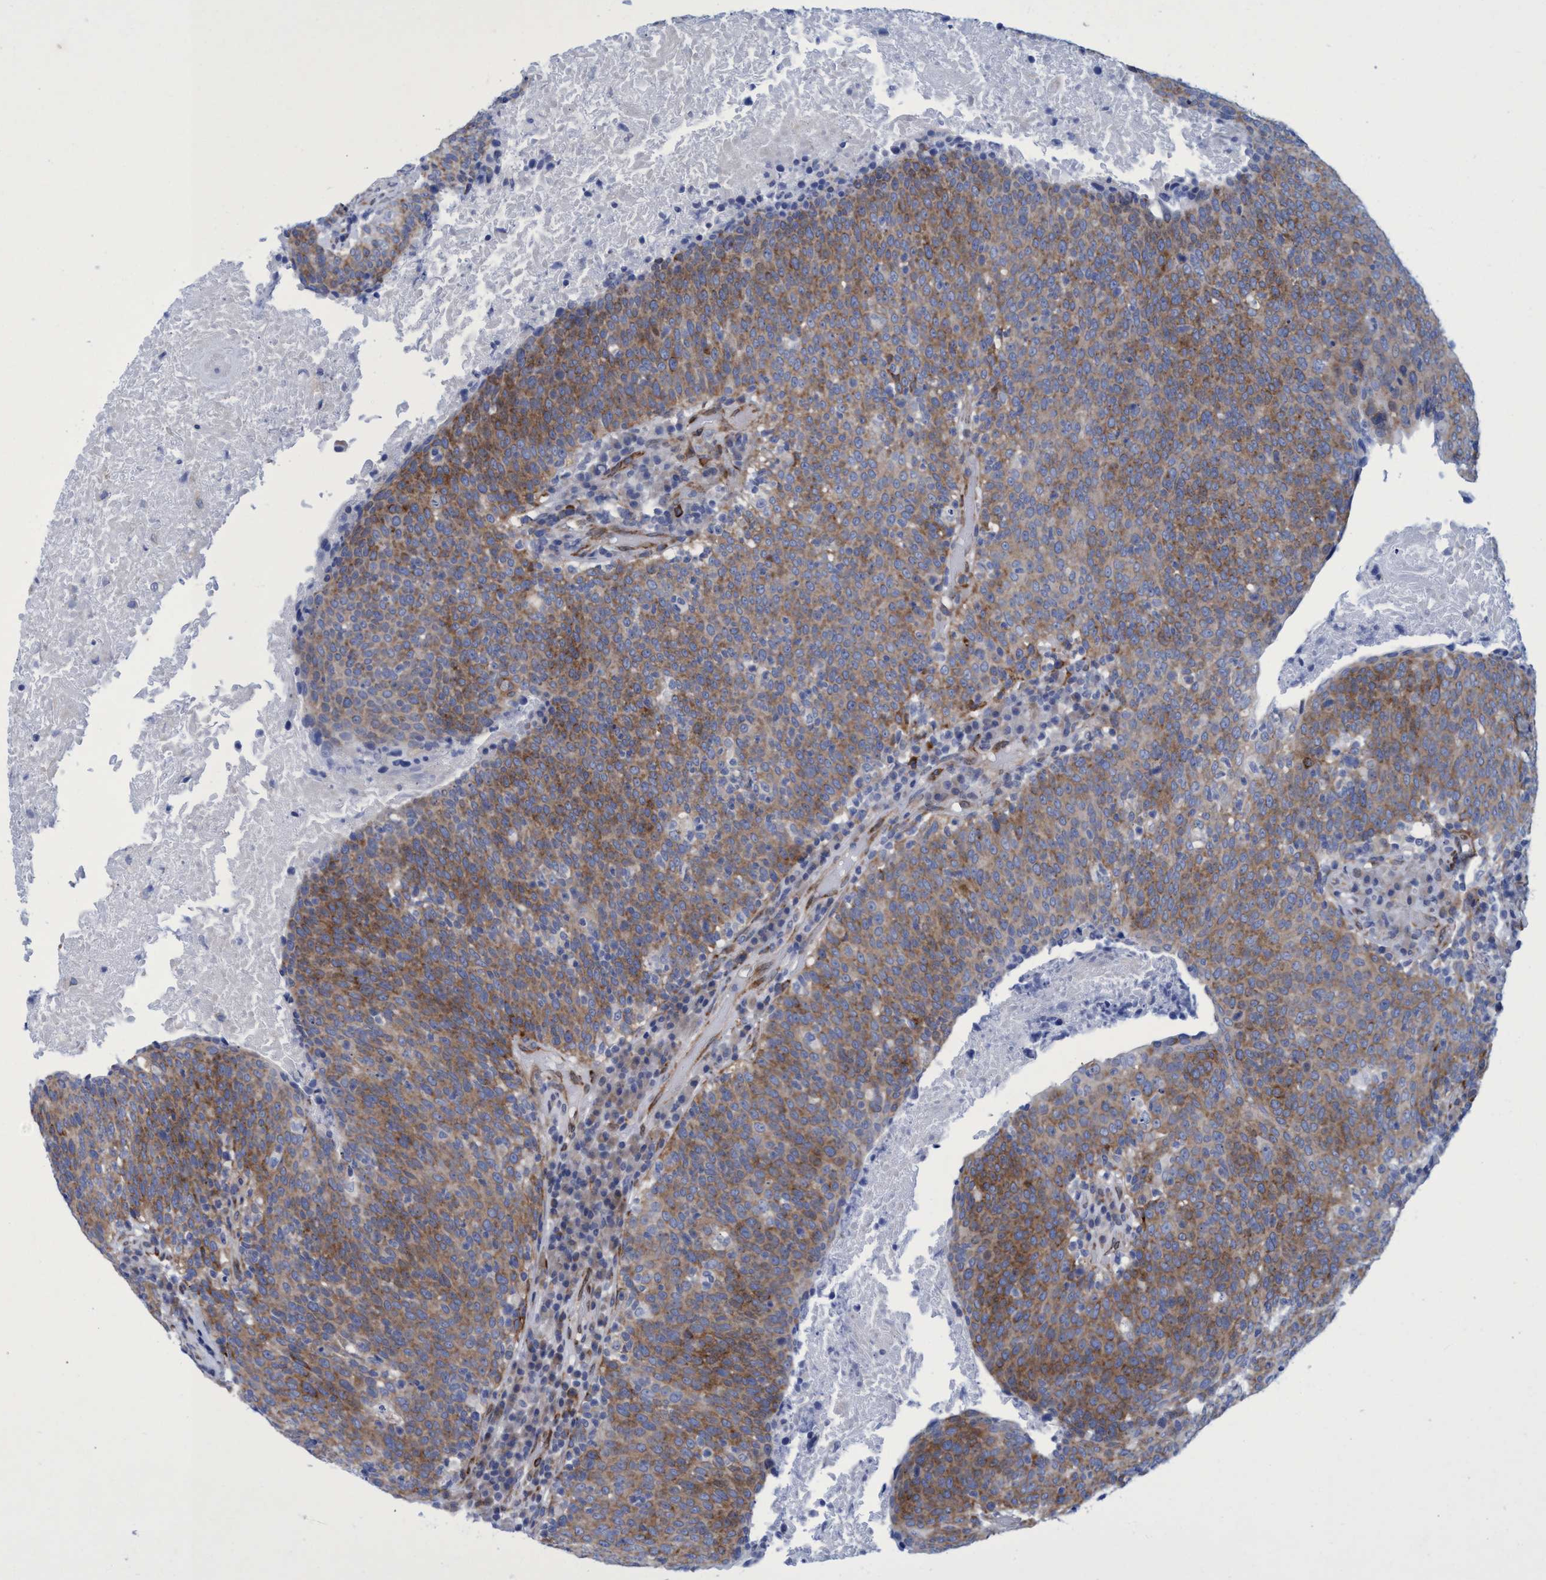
{"staining": {"intensity": "strong", "quantity": ">75%", "location": "cytoplasmic/membranous"}, "tissue": "head and neck cancer", "cell_type": "Tumor cells", "image_type": "cancer", "snomed": [{"axis": "morphology", "description": "Squamous cell carcinoma, NOS"}, {"axis": "morphology", "description": "Squamous cell carcinoma, metastatic, NOS"}, {"axis": "topography", "description": "Lymph node"}, {"axis": "topography", "description": "Head-Neck"}], "caption": "Head and neck cancer was stained to show a protein in brown. There is high levels of strong cytoplasmic/membranous positivity in about >75% of tumor cells.", "gene": "R3HCC1", "patient": {"sex": "male", "age": 62}}